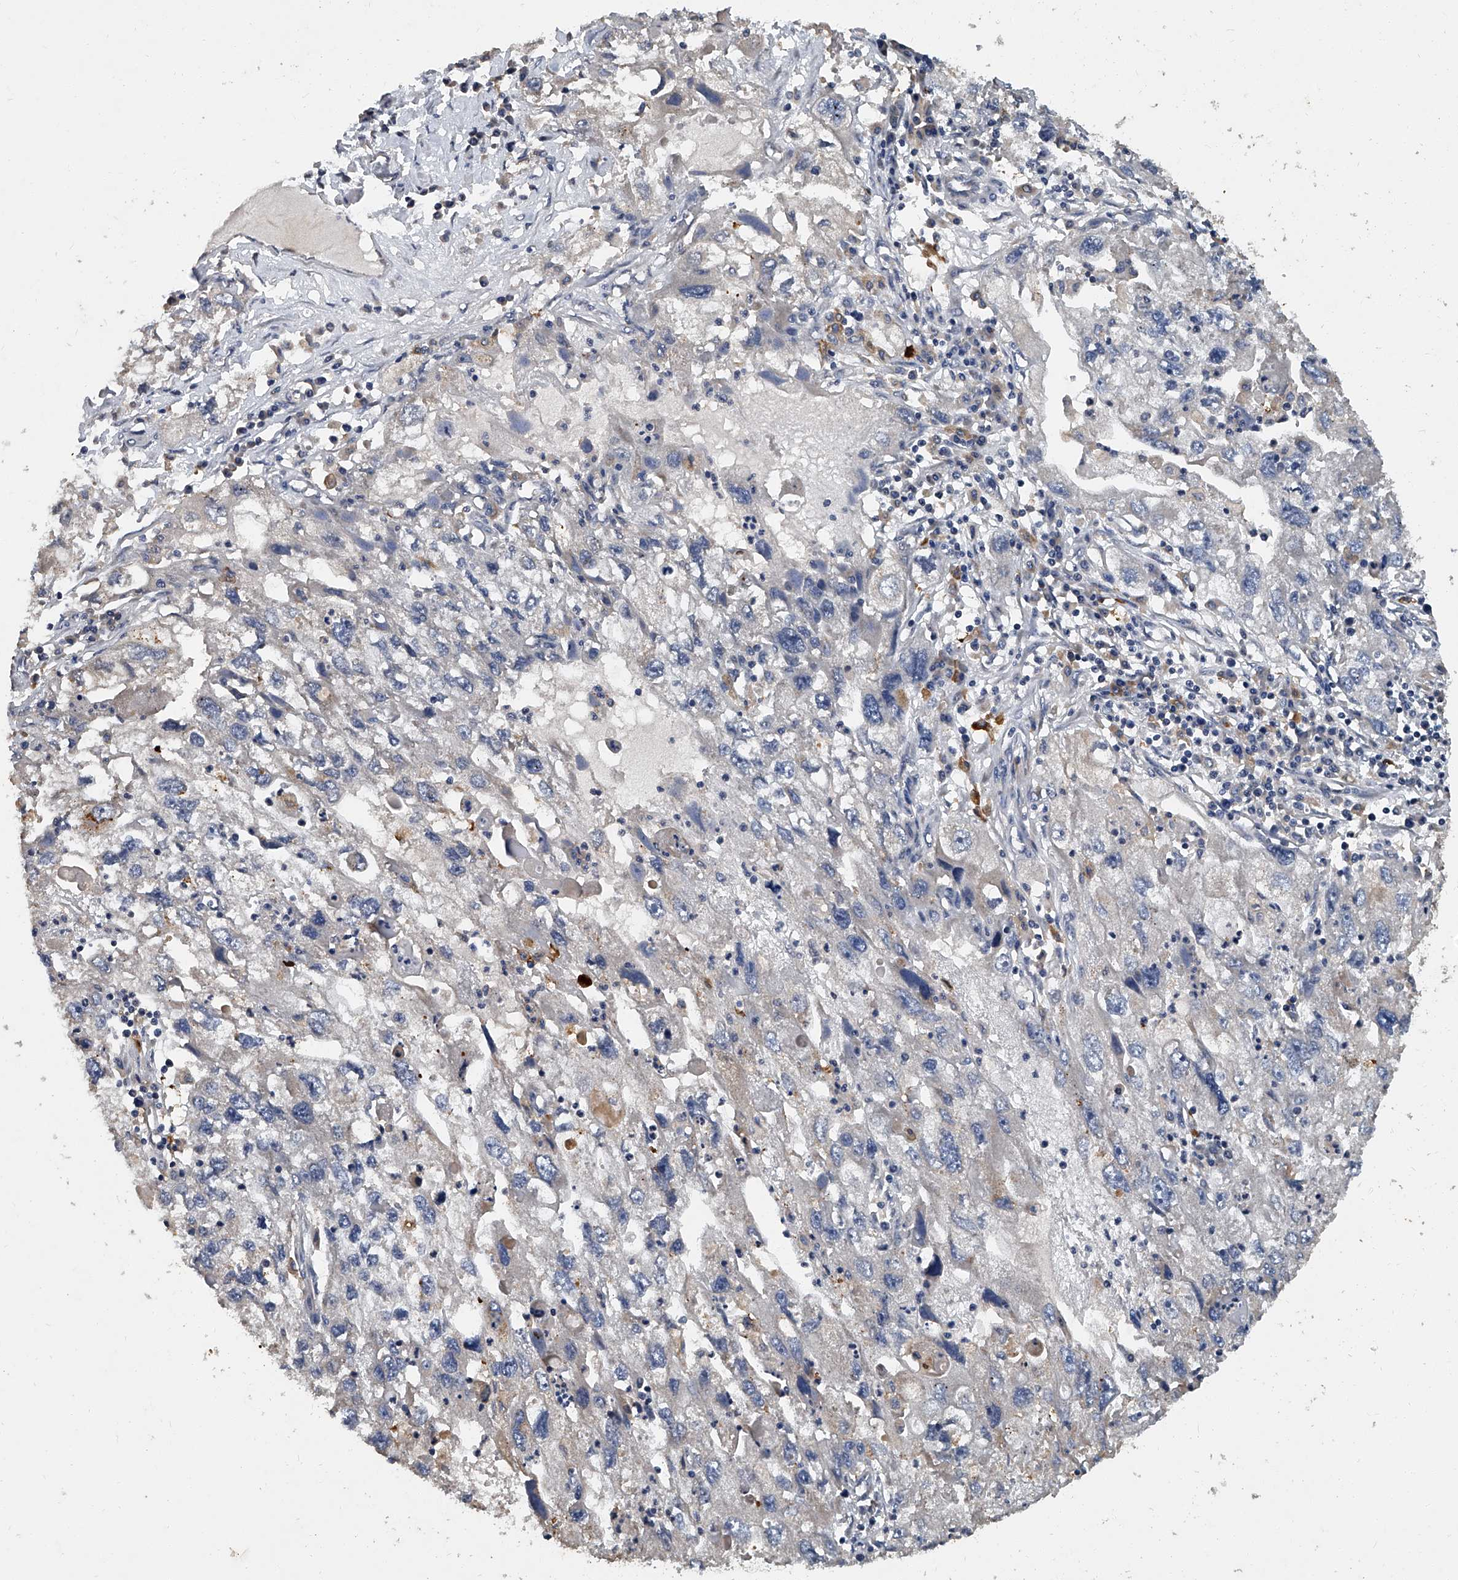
{"staining": {"intensity": "negative", "quantity": "none", "location": "none"}, "tissue": "endometrial cancer", "cell_type": "Tumor cells", "image_type": "cancer", "snomed": [{"axis": "morphology", "description": "Adenocarcinoma, NOS"}, {"axis": "topography", "description": "Endometrium"}], "caption": "High power microscopy image of an immunohistochemistry (IHC) image of endometrial cancer (adenocarcinoma), revealing no significant staining in tumor cells. The staining is performed using DAB (3,3'-diaminobenzidine) brown chromogen with nuclei counter-stained in using hematoxylin.", "gene": "JAG2", "patient": {"sex": "female", "age": 49}}